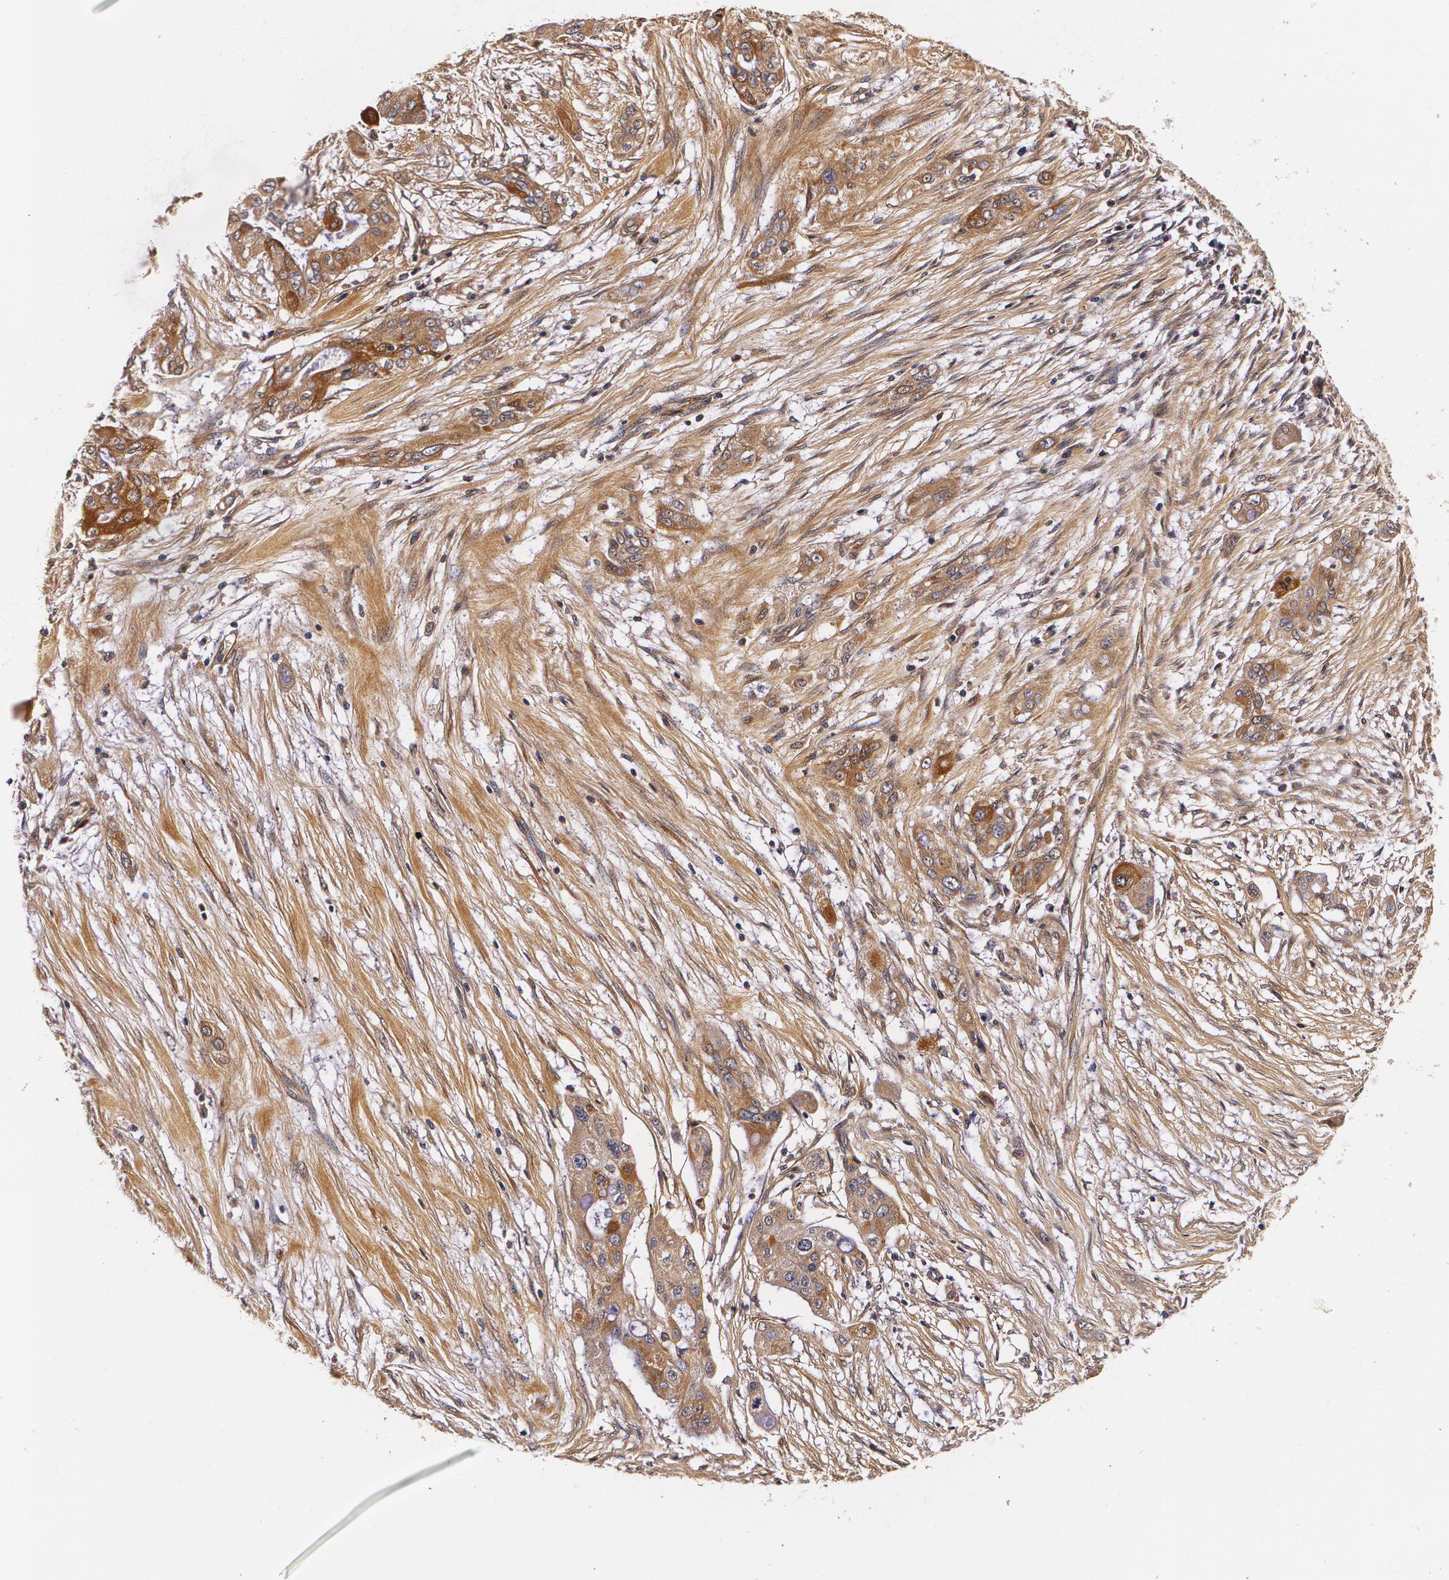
{"staining": {"intensity": "moderate", "quantity": ">75%", "location": "cytoplasmic/membranous"}, "tissue": "pancreatic cancer", "cell_type": "Tumor cells", "image_type": "cancer", "snomed": [{"axis": "morphology", "description": "Adenocarcinoma, NOS"}, {"axis": "topography", "description": "Pancreas"}], "caption": "Immunohistochemistry (IHC) micrograph of neoplastic tissue: adenocarcinoma (pancreatic) stained using immunohistochemistry reveals medium levels of moderate protein expression localized specifically in the cytoplasmic/membranous of tumor cells, appearing as a cytoplasmic/membranous brown color.", "gene": "TTR", "patient": {"sex": "female", "age": 60}}